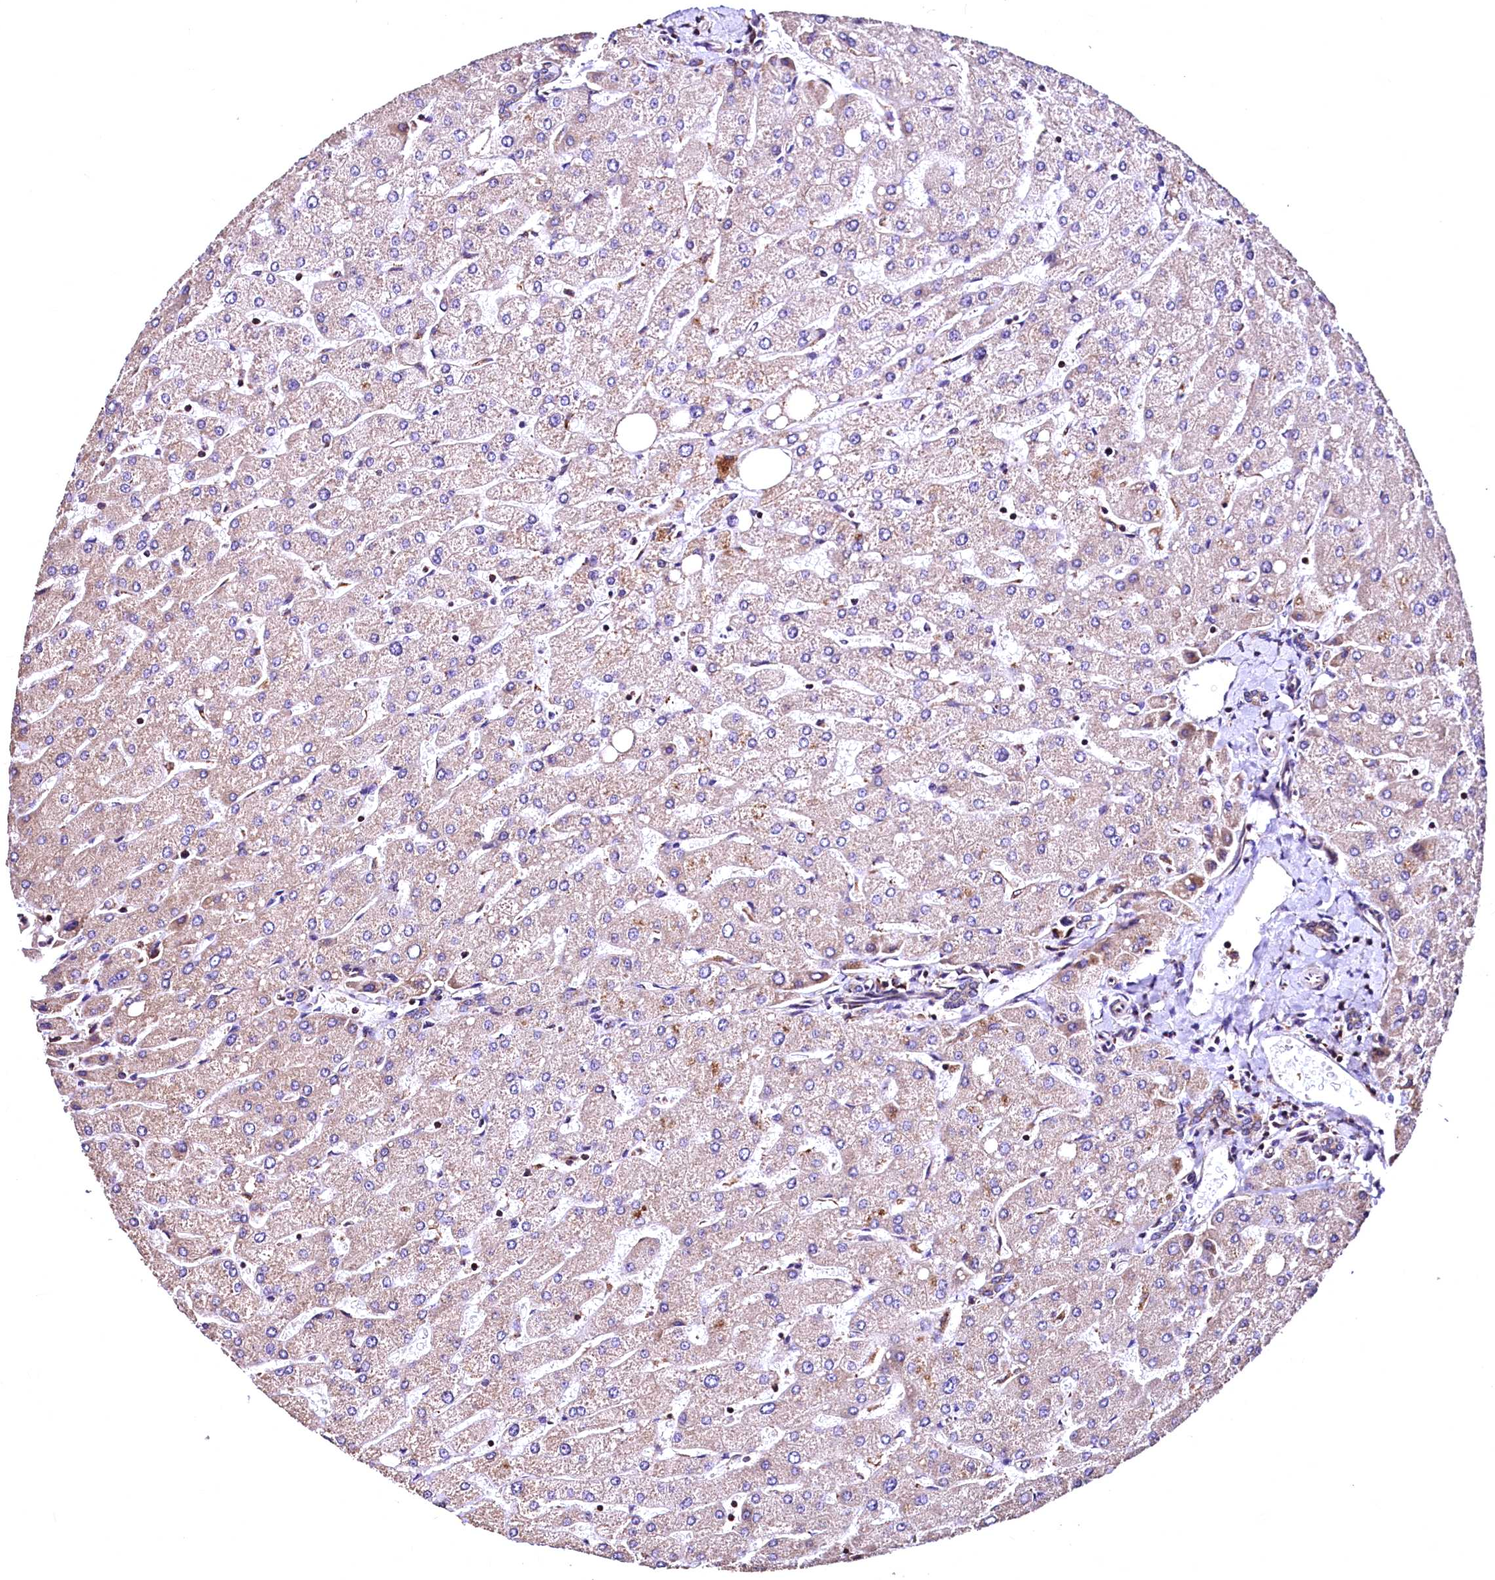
{"staining": {"intensity": "moderate", "quantity": ">75%", "location": "cytoplasmic/membranous"}, "tissue": "liver", "cell_type": "Cholangiocytes", "image_type": "normal", "snomed": [{"axis": "morphology", "description": "Normal tissue, NOS"}, {"axis": "topography", "description": "Liver"}], "caption": "Immunohistochemical staining of benign human liver shows >75% levels of moderate cytoplasmic/membranous protein positivity in about >75% of cholangiocytes. The protein is stained brown, and the nuclei are stained in blue (DAB IHC with brightfield microscopy, high magnification).", "gene": "LRSAM1", "patient": {"sex": "male", "age": 55}}